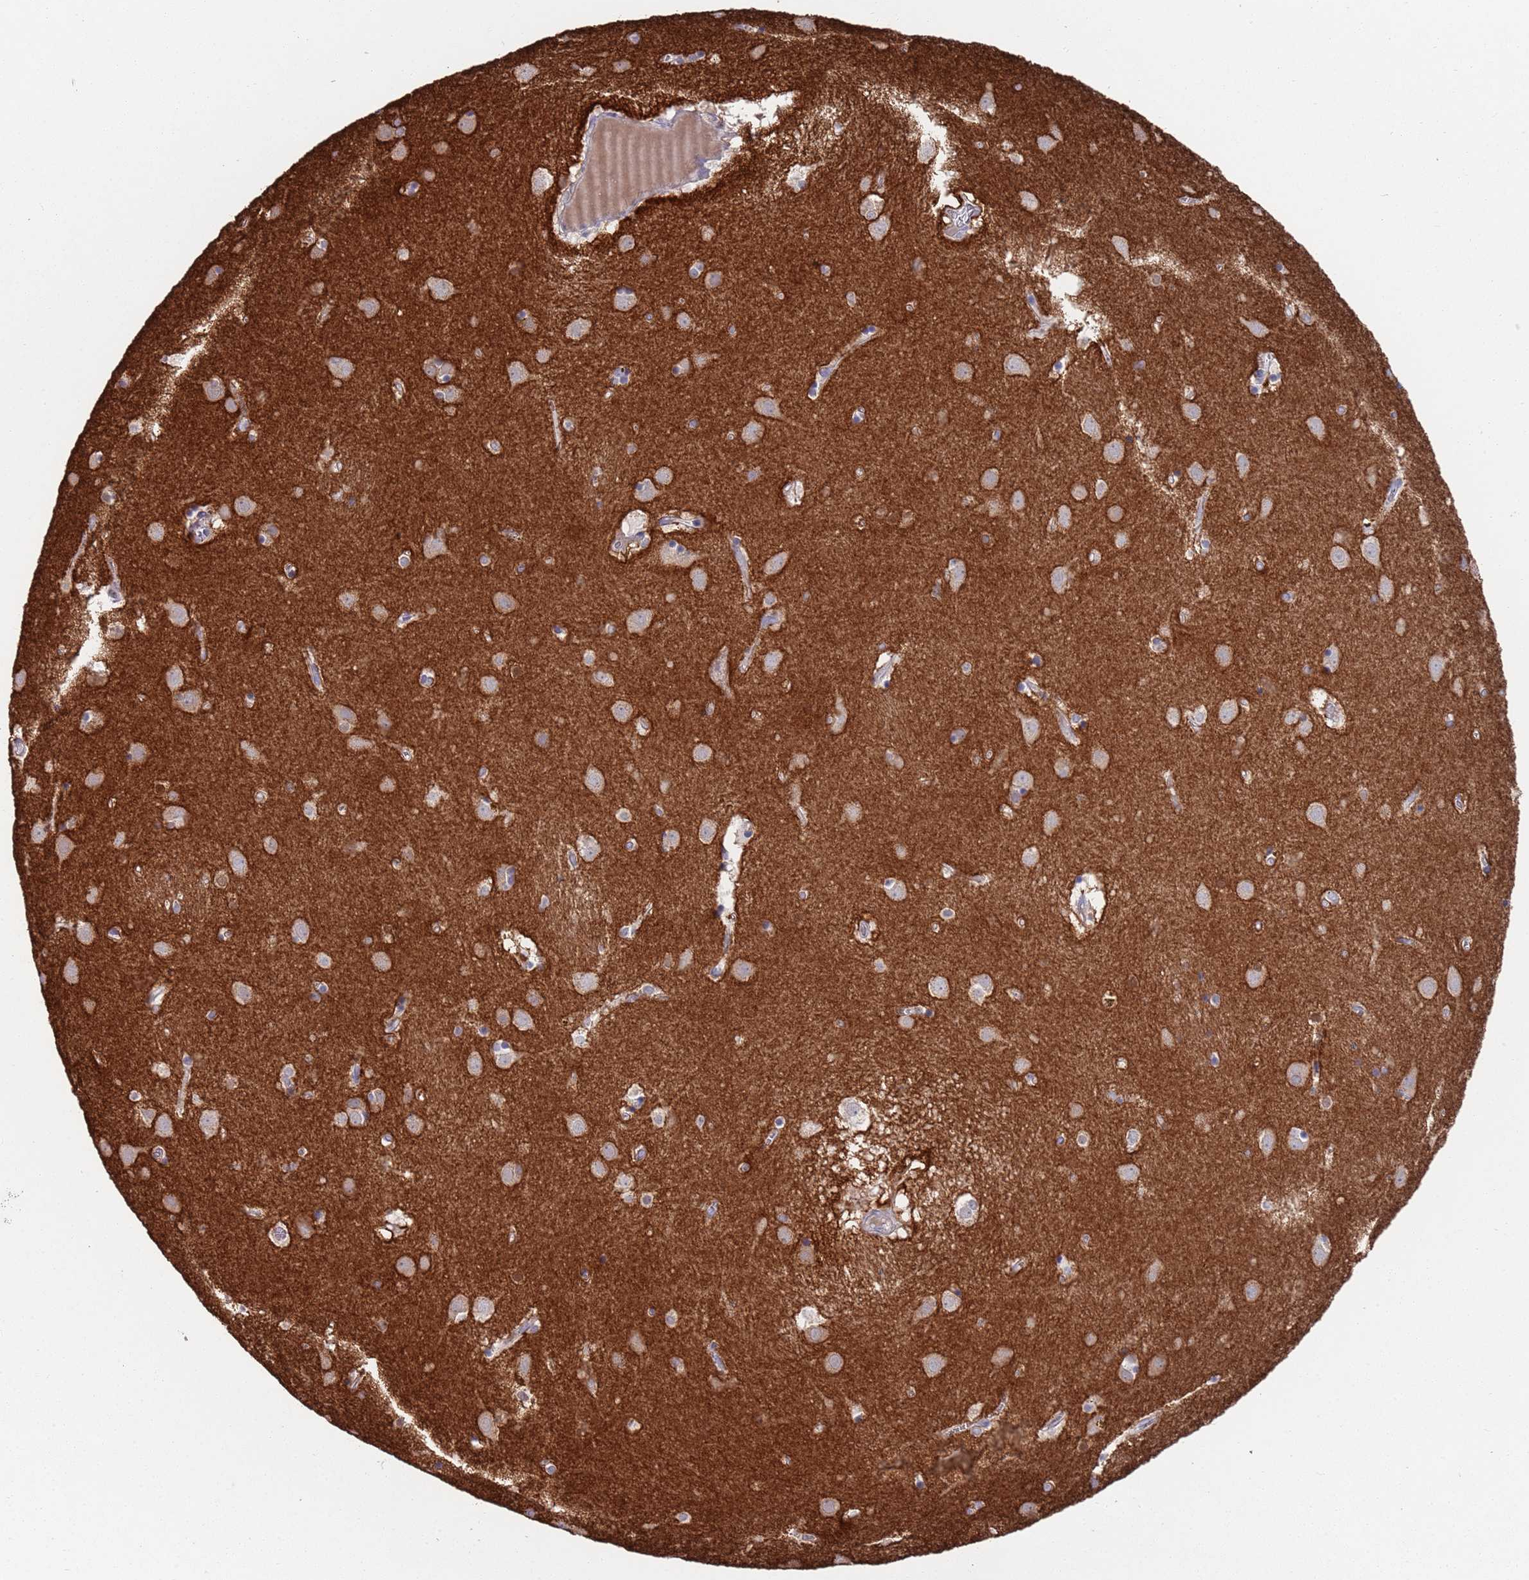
{"staining": {"intensity": "moderate", "quantity": "<25%", "location": "cytoplasmic/membranous"}, "tissue": "caudate", "cell_type": "Glial cells", "image_type": "normal", "snomed": [{"axis": "morphology", "description": "Normal tissue, NOS"}, {"axis": "topography", "description": "Lateral ventricle wall"}], "caption": "A high-resolution histopathology image shows immunohistochemistry staining of normal caudate, which displays moderate cytoplasmic/membranous expression in approximately <25% of glial cells.", "gene": "ANK2", "patient": {"sex": "male", "age": 70}}